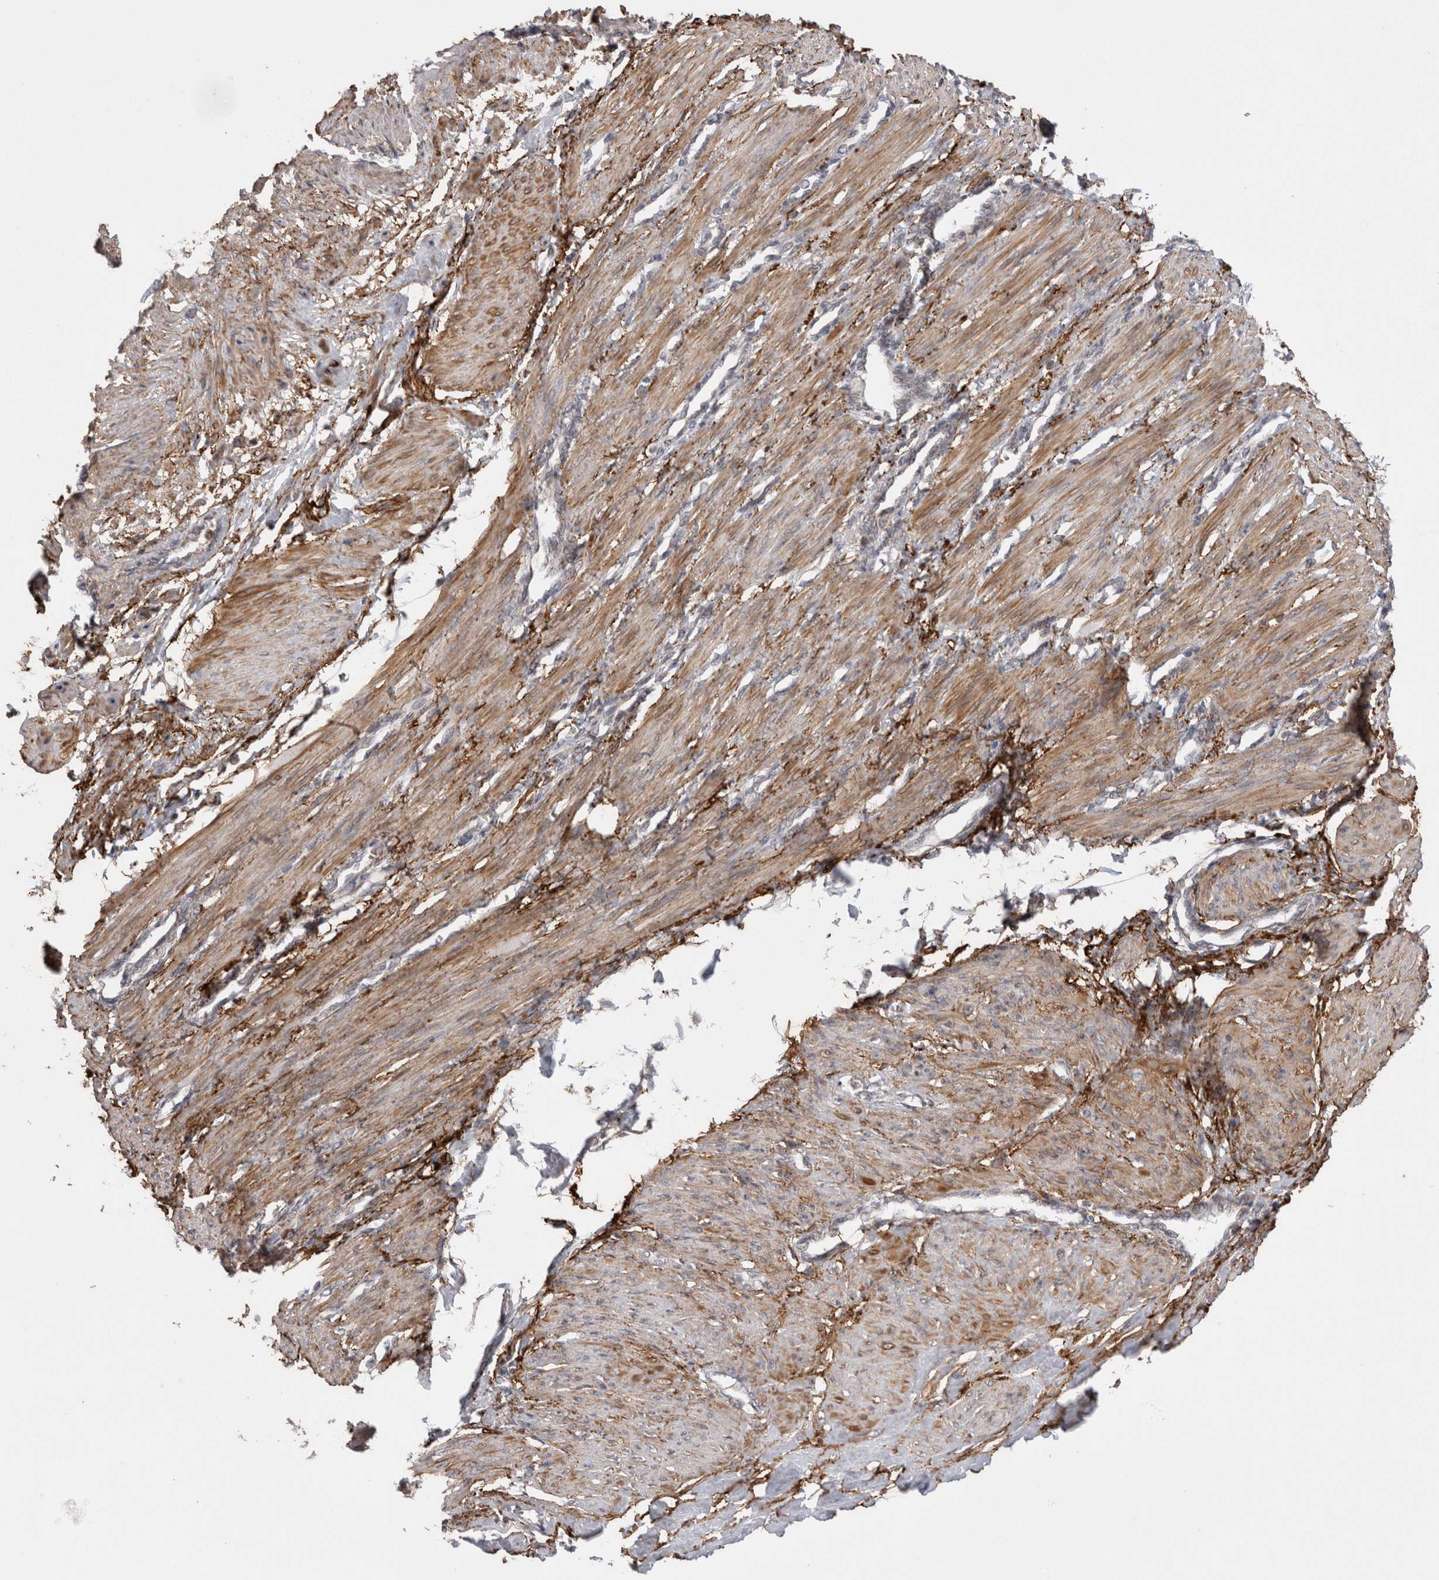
{"staining": {"intensity": "moderate", "quantity": ">75%", "location": "cytoplasmic/membranous"}, "tissue": "smooth muscle", "cell_type": "Smooth muscle cells", "image_type": "normal", "snomed": [{"axis": "morphology", "description": "Normal tissue, NOS"}, {"axis": "topography", "description": "Endometrium"}], "caption": "Immunohistochemical staining of benign smooth muscle demonstrates >75% levels of moderate cytoplasmic/membranous protein positivity in approximately >75% of smooth muscle cells.", "gene": "DARS2", "patient": {"sex": "female", "age": 33}}